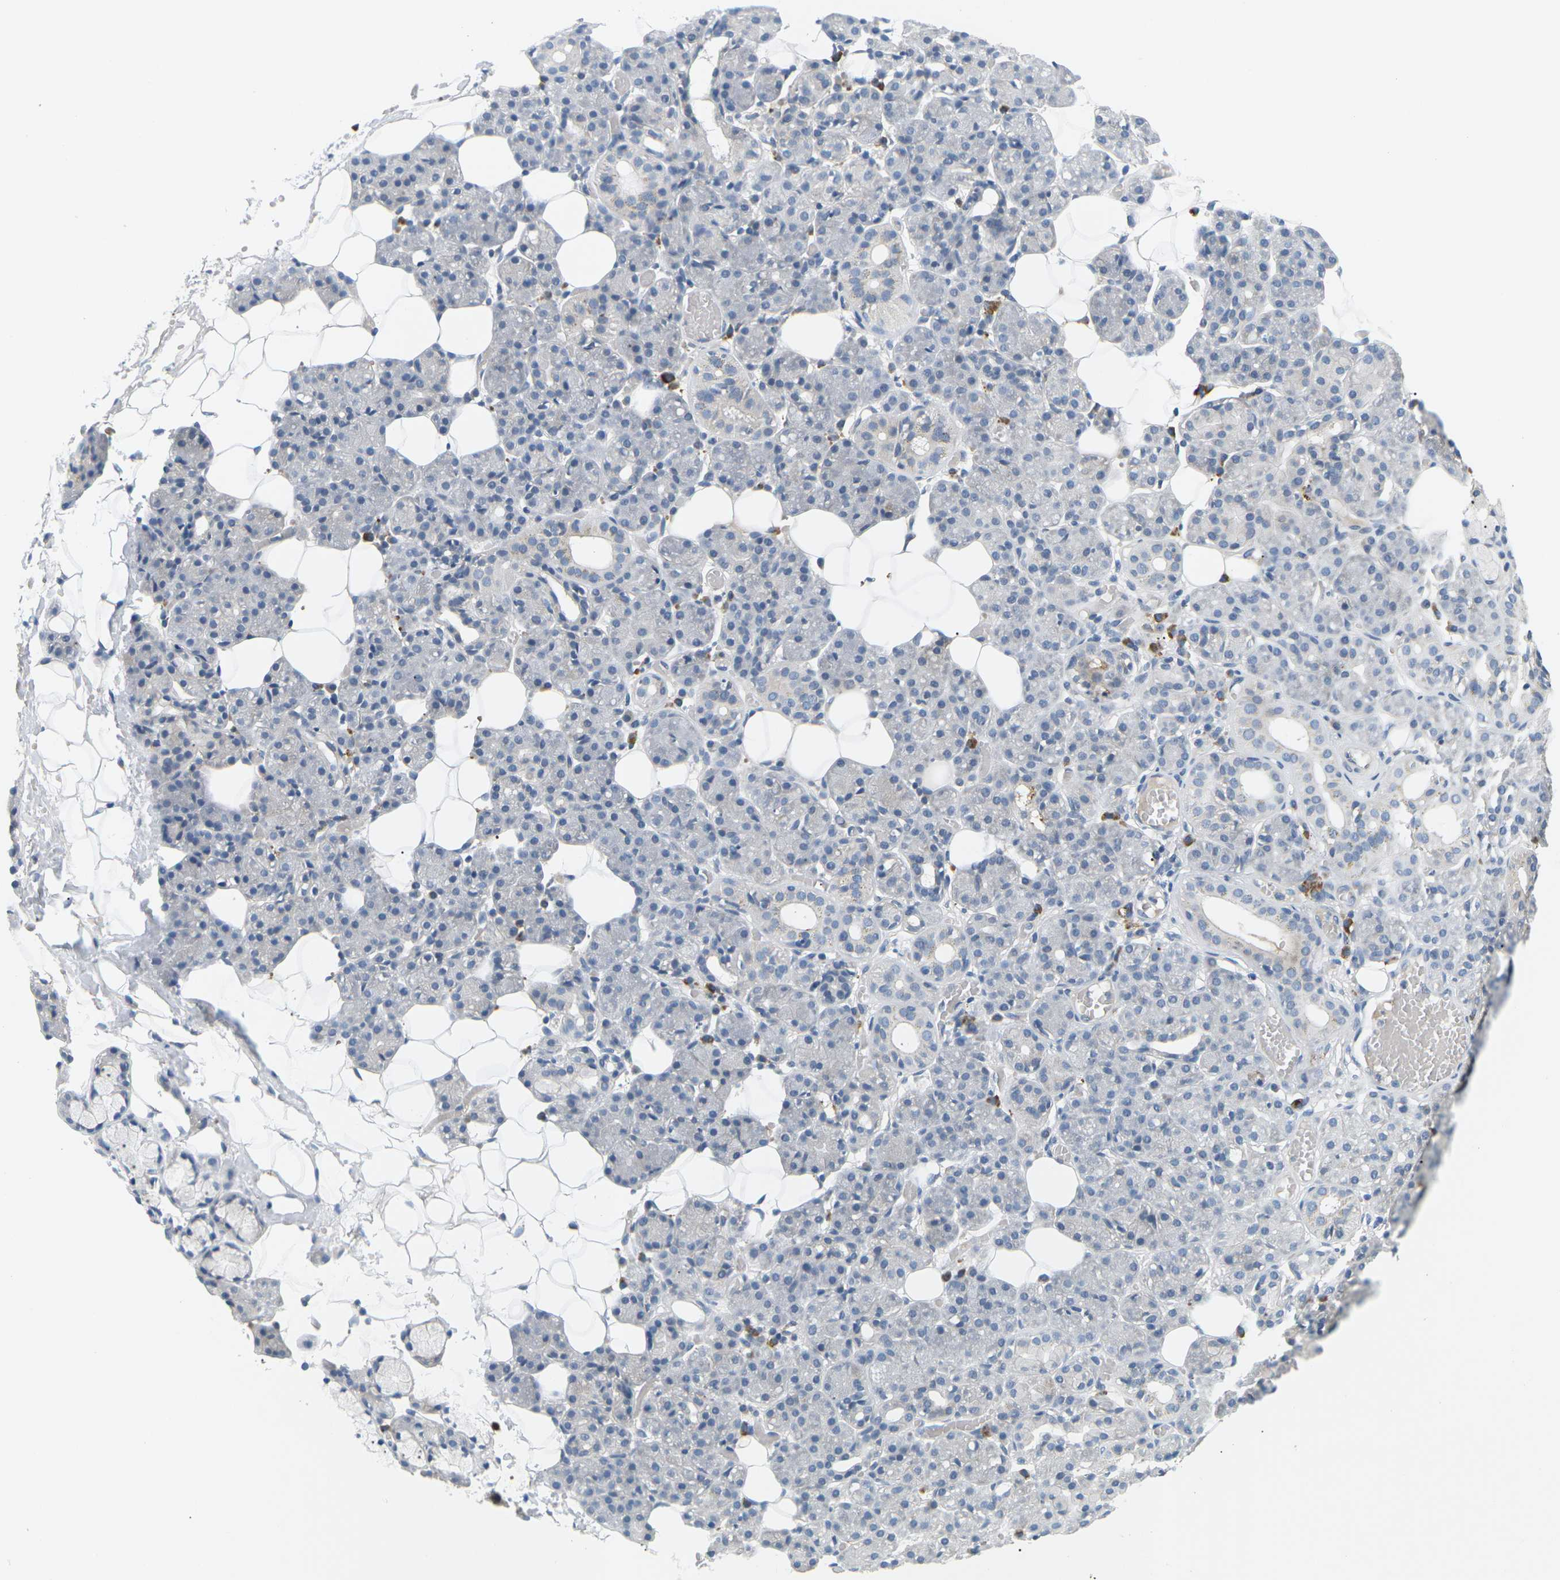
{"staining": {"intensity": "negative", "quantity": "none", "location": "none"}, "tissue": "salivary gland", "cell_type": "Glandular cells", "image_type": "normal", "snomed": [{"axis": "morphology", "description": "Normal tissue, NOS"}, {"axis": "topography", "description": "Salivary gland"}], "caption": "This is a photomicrograph of immunohistochemistry staining of unremarkable salivary gland, which shows no expression in glandular cells. (IHC, brightfield microscopy, high magnification).", "gene": "EVA1C", "patient": {"sex": "male", "age": 63}}